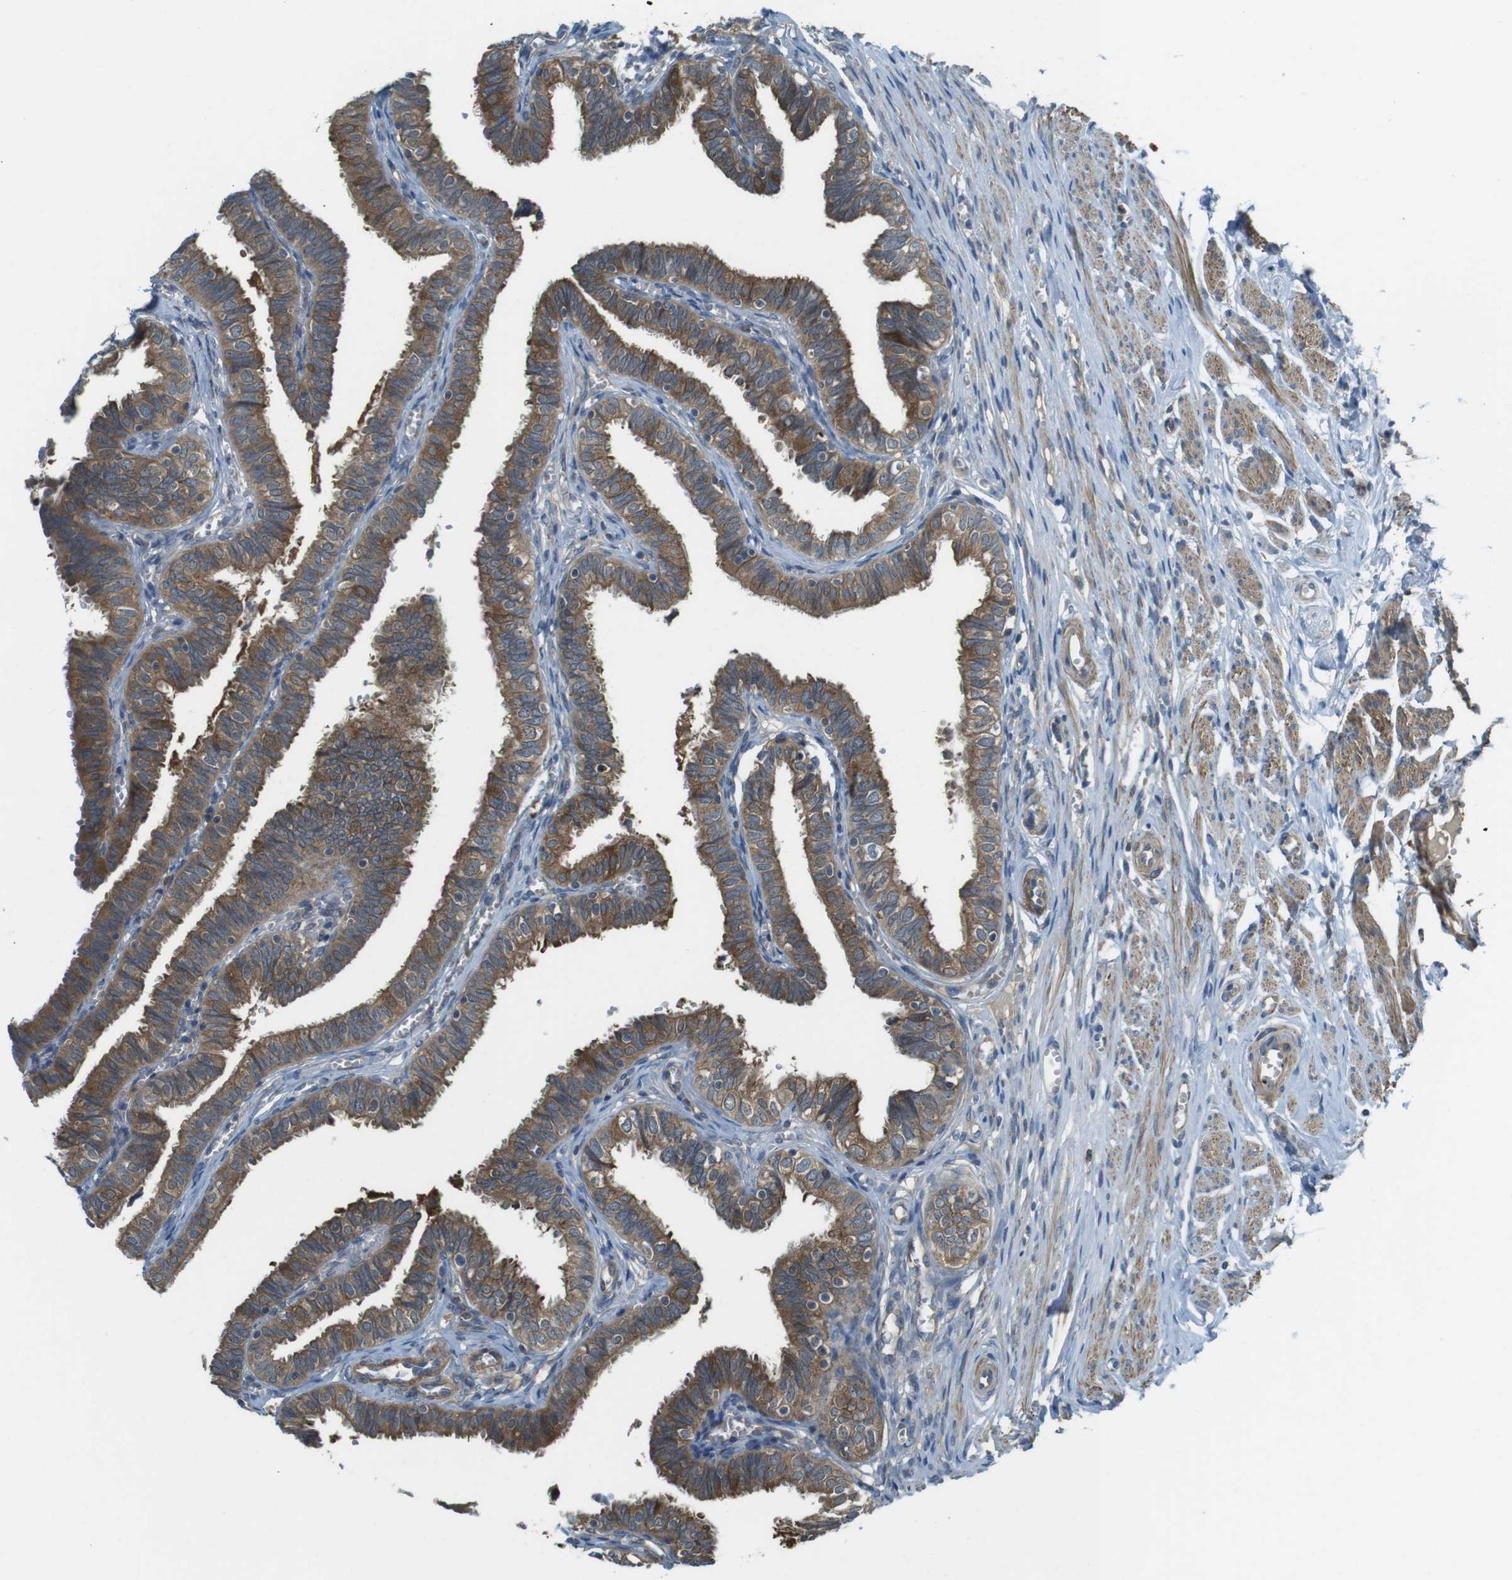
{"staining": {"intensity": "strong", "quantity": ">75%", "location": "cytoplasmic/membranous"}, "tissue": "fallopian tube", "cell_type": "Glandular cells", "image_type": "normal", "snomed": [{"axis": "morphology", "description": "Normal tissue, NOS"}, {"axis": "topography", "description": "Fallopian tube"}], "caption": "Immunohistochemical staining of normal human fallopian tube exhibits strong cytoplasmic/membranous protein expression in about >75% of glandular cells. (DAB = brown stain, brightfield microscopy at high magnification).", "gene": "LRRC3B", "patient": {"sex": "female", "age": 46}}